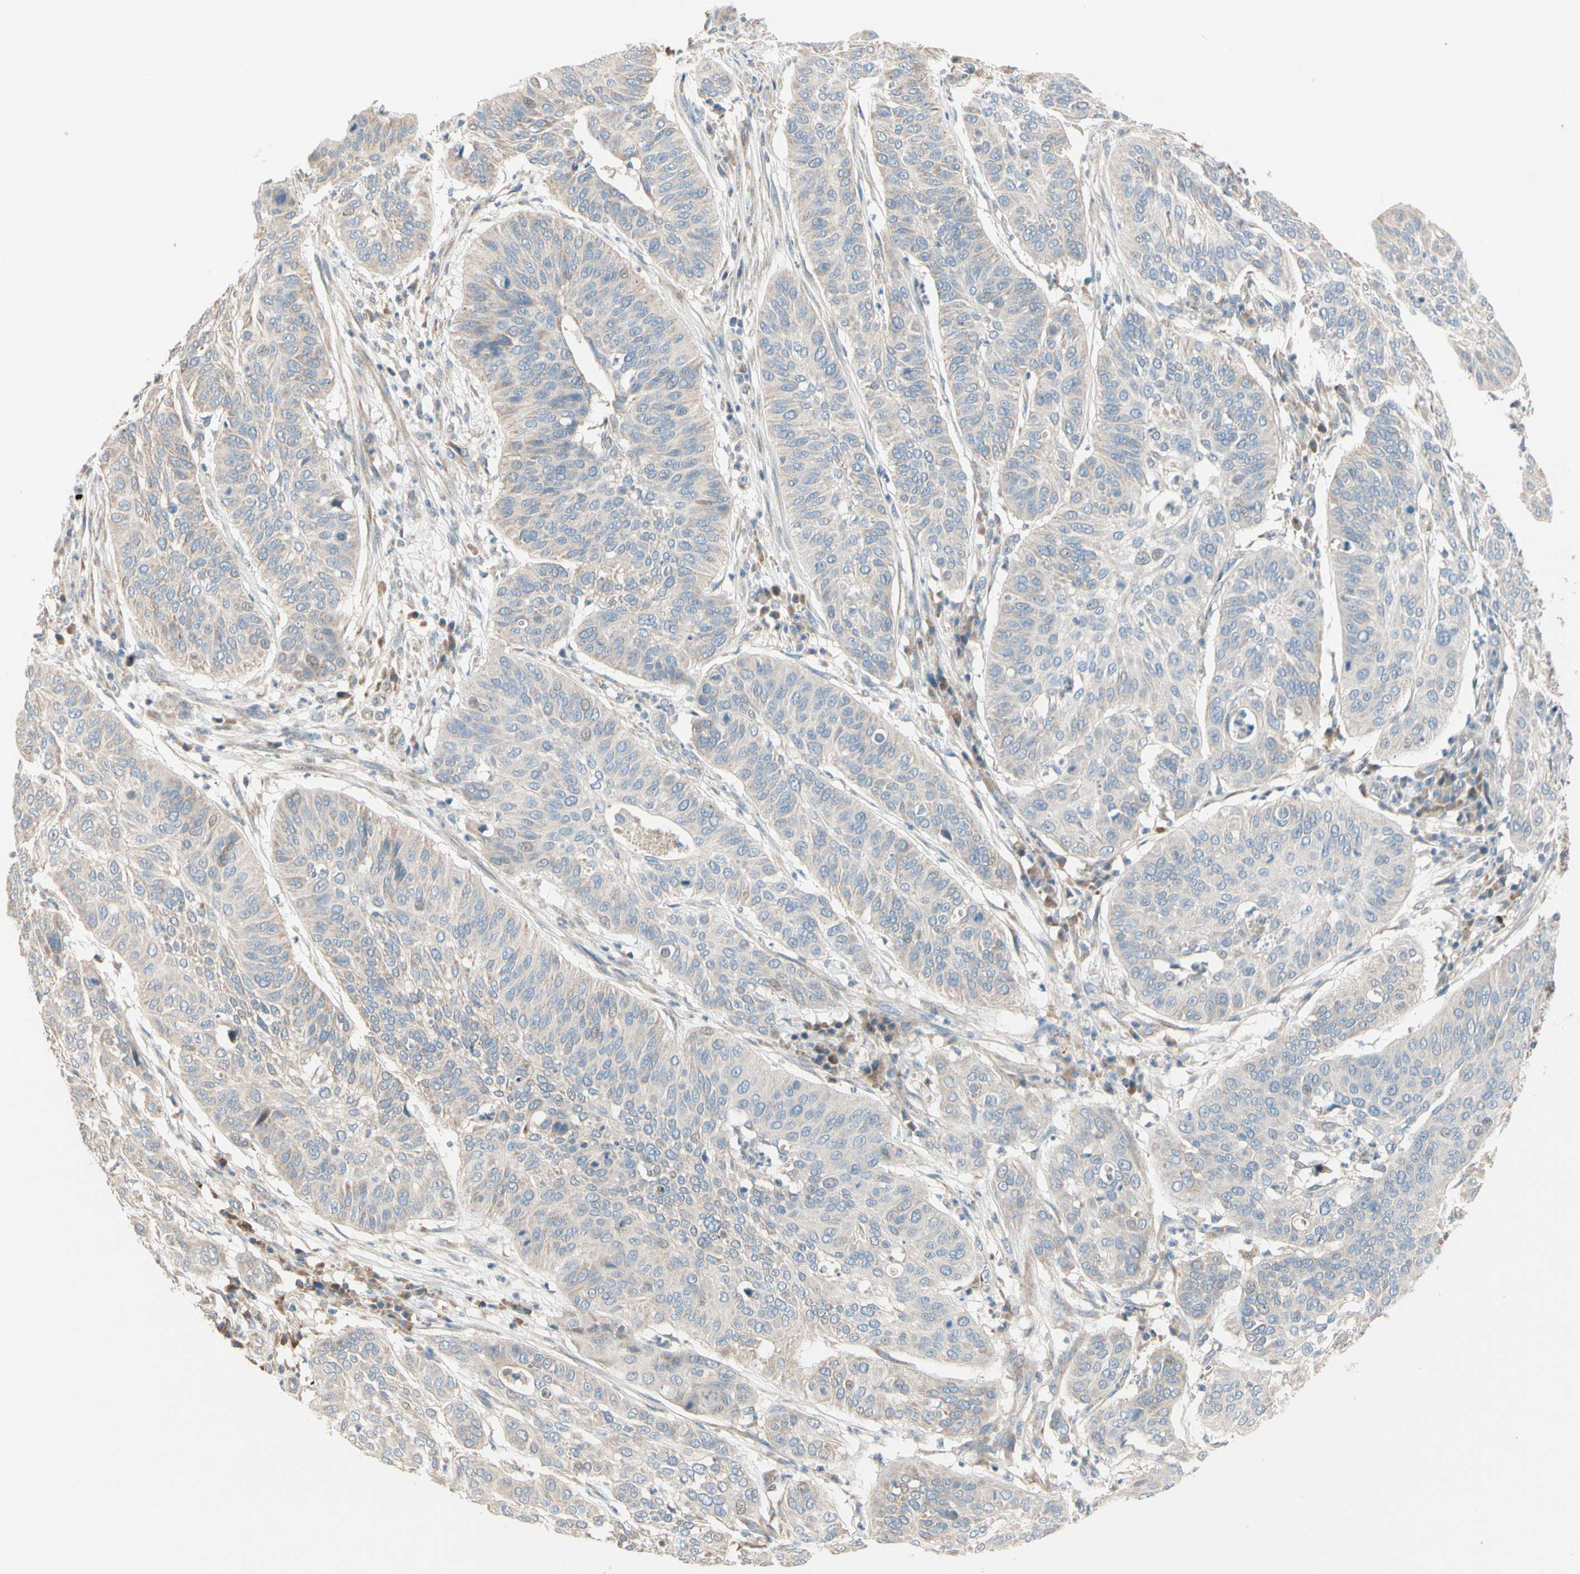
{"staining": {"intensity": "weak", "quantity": ">75%", "location": "cytoplasmic/membranous"}, "tissue": "cervical cancer", "cell_type": "Tumor cells", "image_type": "cancer", "snomed": [{"axis": "morphology", "description": "Squamous cell carcinoma, NOS"}, {"axis": "topography", "description": "Cervix"}], "caption": "DAB immunohistochemical staining of squamous cell carcinoma (cervical) displays weak cytoplasmic/membranous protein expression in about >75% of tumor cells.", "gene": "EPHA3", "patient": {"sex": "female", "age": 39}}